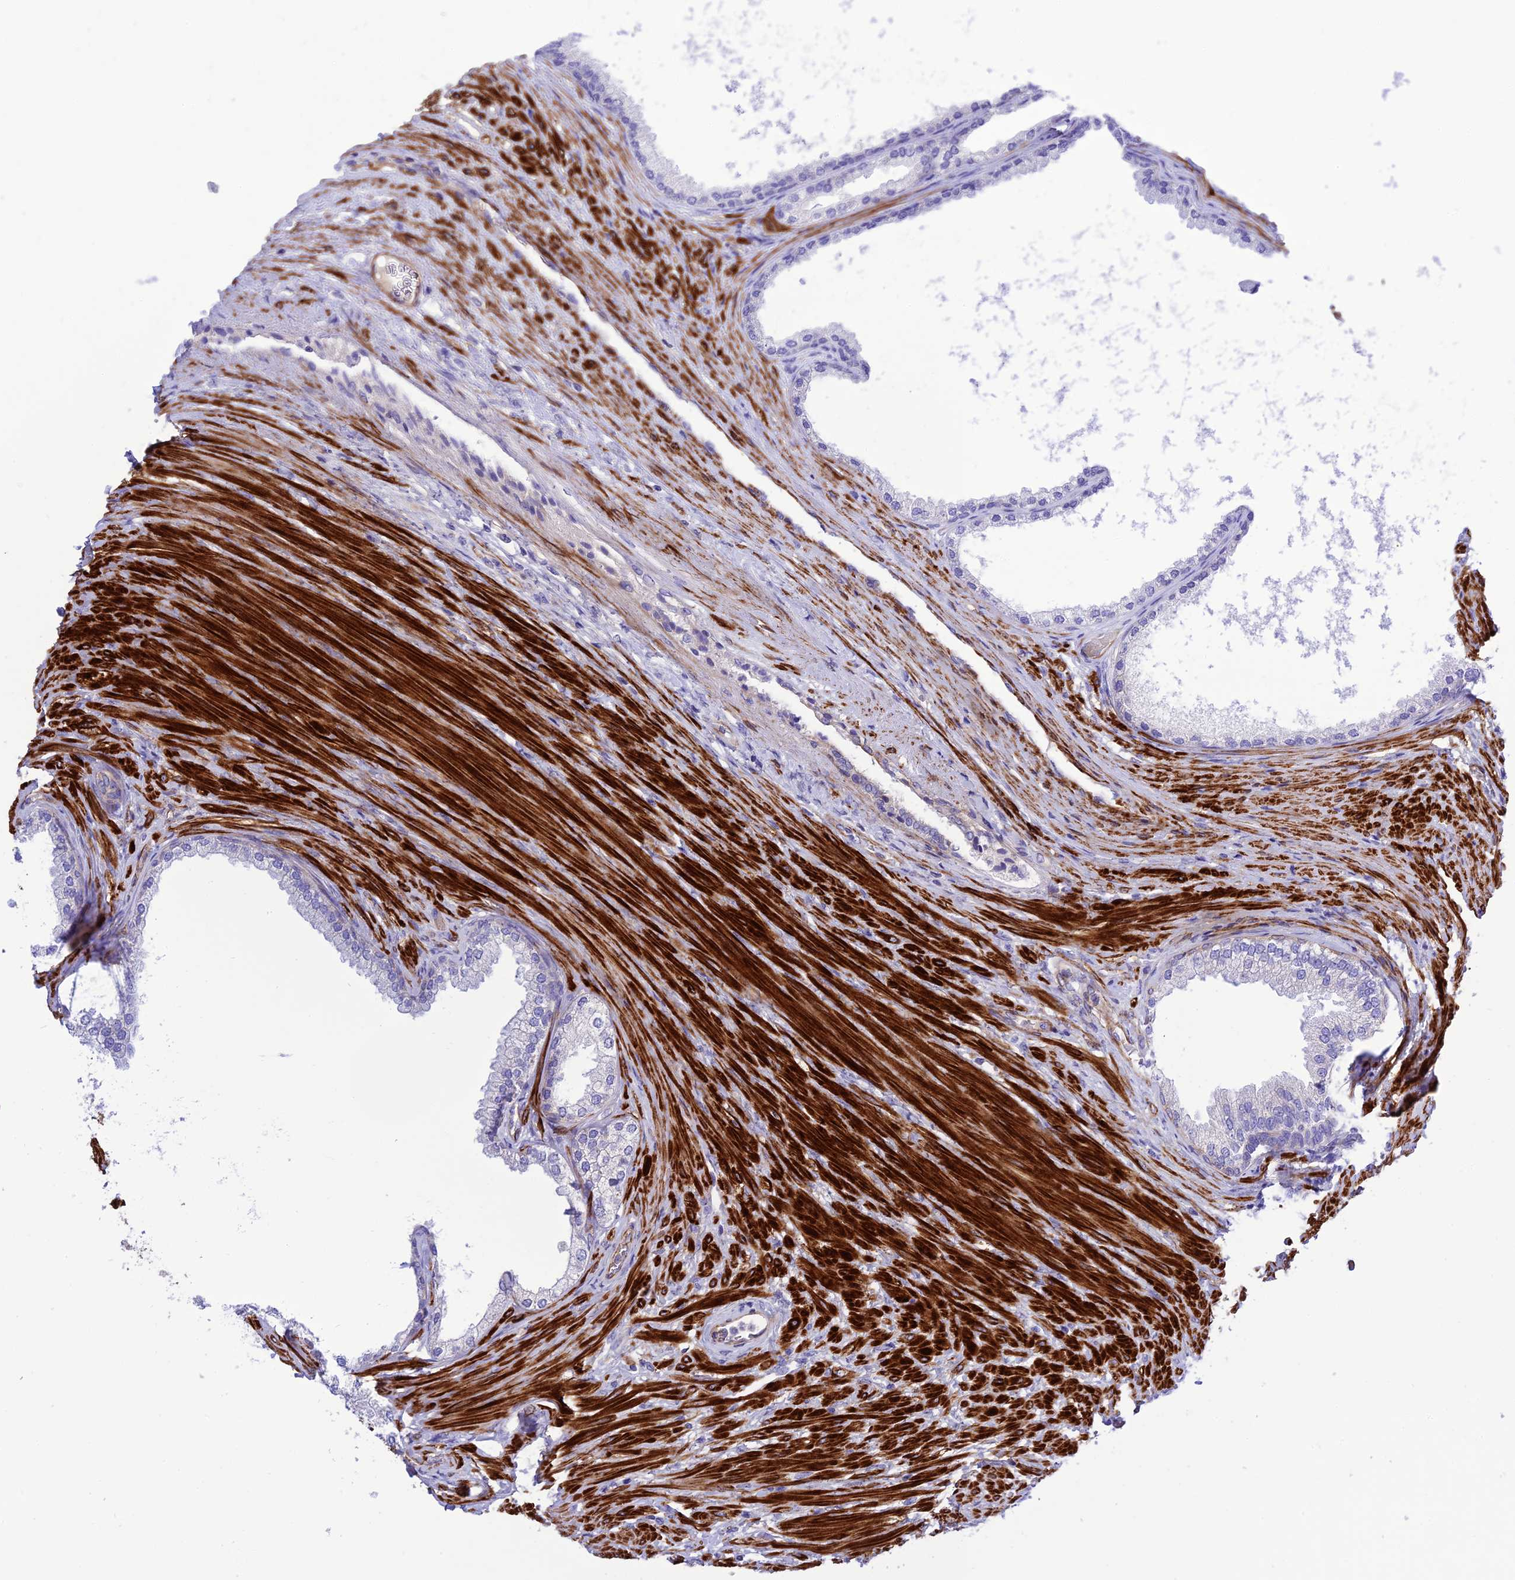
{"staining": {"intensity": "negative", "quantity": "none", "location": "none"}, "tissue": "prostate", "cell_type": "Glandular cells", "image_type": "normal", "snomed": [{"axis": "morphology", "description": "Normal tissue, NOS"}, {"axis": "topography", "description": "Prostate"}], "caption": "The micrograph exhibits no staining of glandular cells in benign prostate. (Brightfield microscopy of DAB (3,3'-diaminobenzidine) IHC at high magnification).", "gene": "FRA10AC1", "patient": {"sex": "male", "age": 76}}